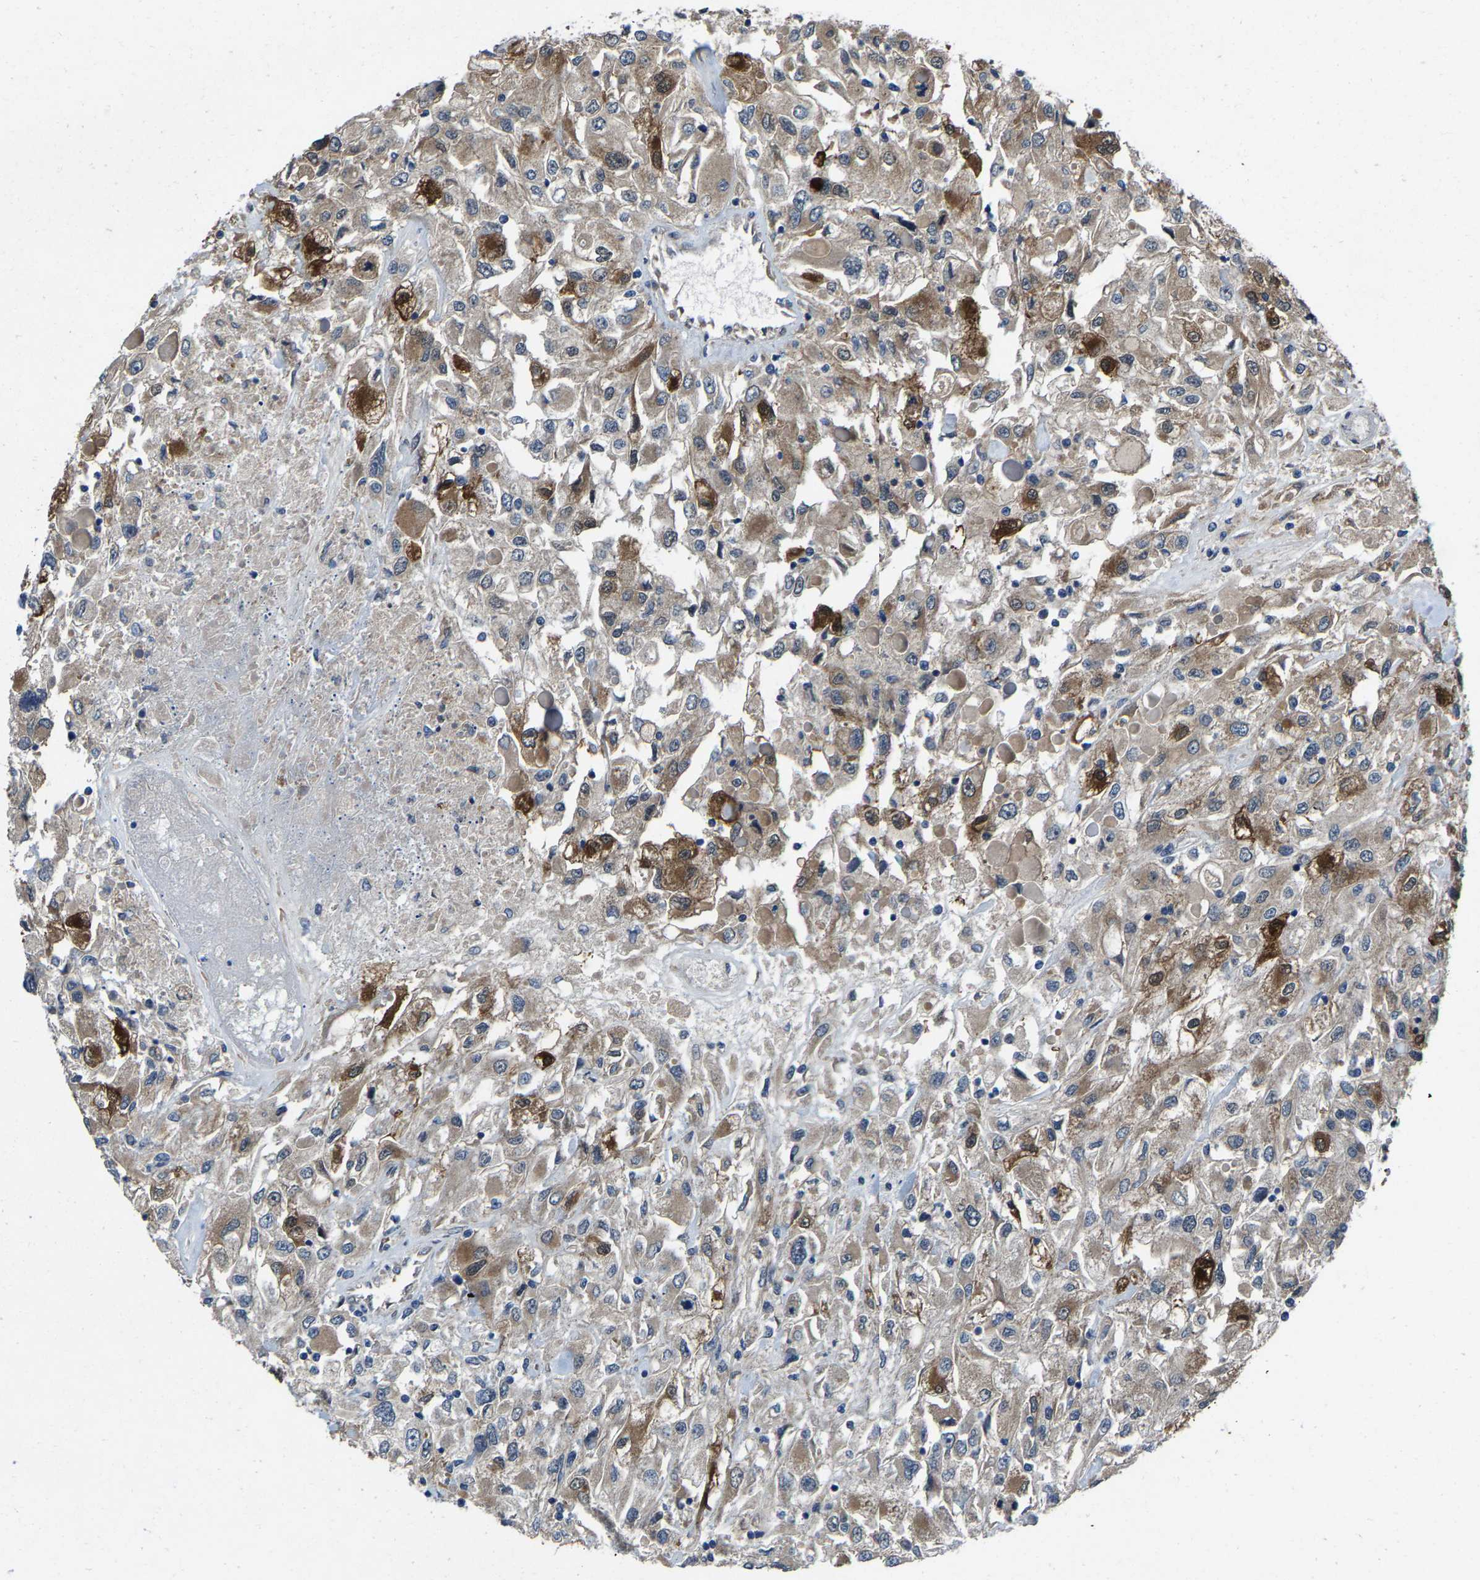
{"staining": {"intensity": "moderate", "quantity": "25%-75%", "location": "cytoplasmic/membranous"}, "tissue": "renal cancer", "cell_type": "Tumor cells", "image_type": "cancer", "snomed": [{"axis": "morphology", "description": "Adenocarcinoma, NOS"}, {"axis": "topography", "description": "Kidney"}], "caption": "Immunohistochemistry (IHC) micrograph of human adenocarcinoma (renal) stained for a protein (brown), which reveals medium levels of moderate cytoplasmic/membranous staining in approximately 25%-75% of tumor cells.", "gene": "PDP1", "patient": {"sex": "female", "age": 52}}